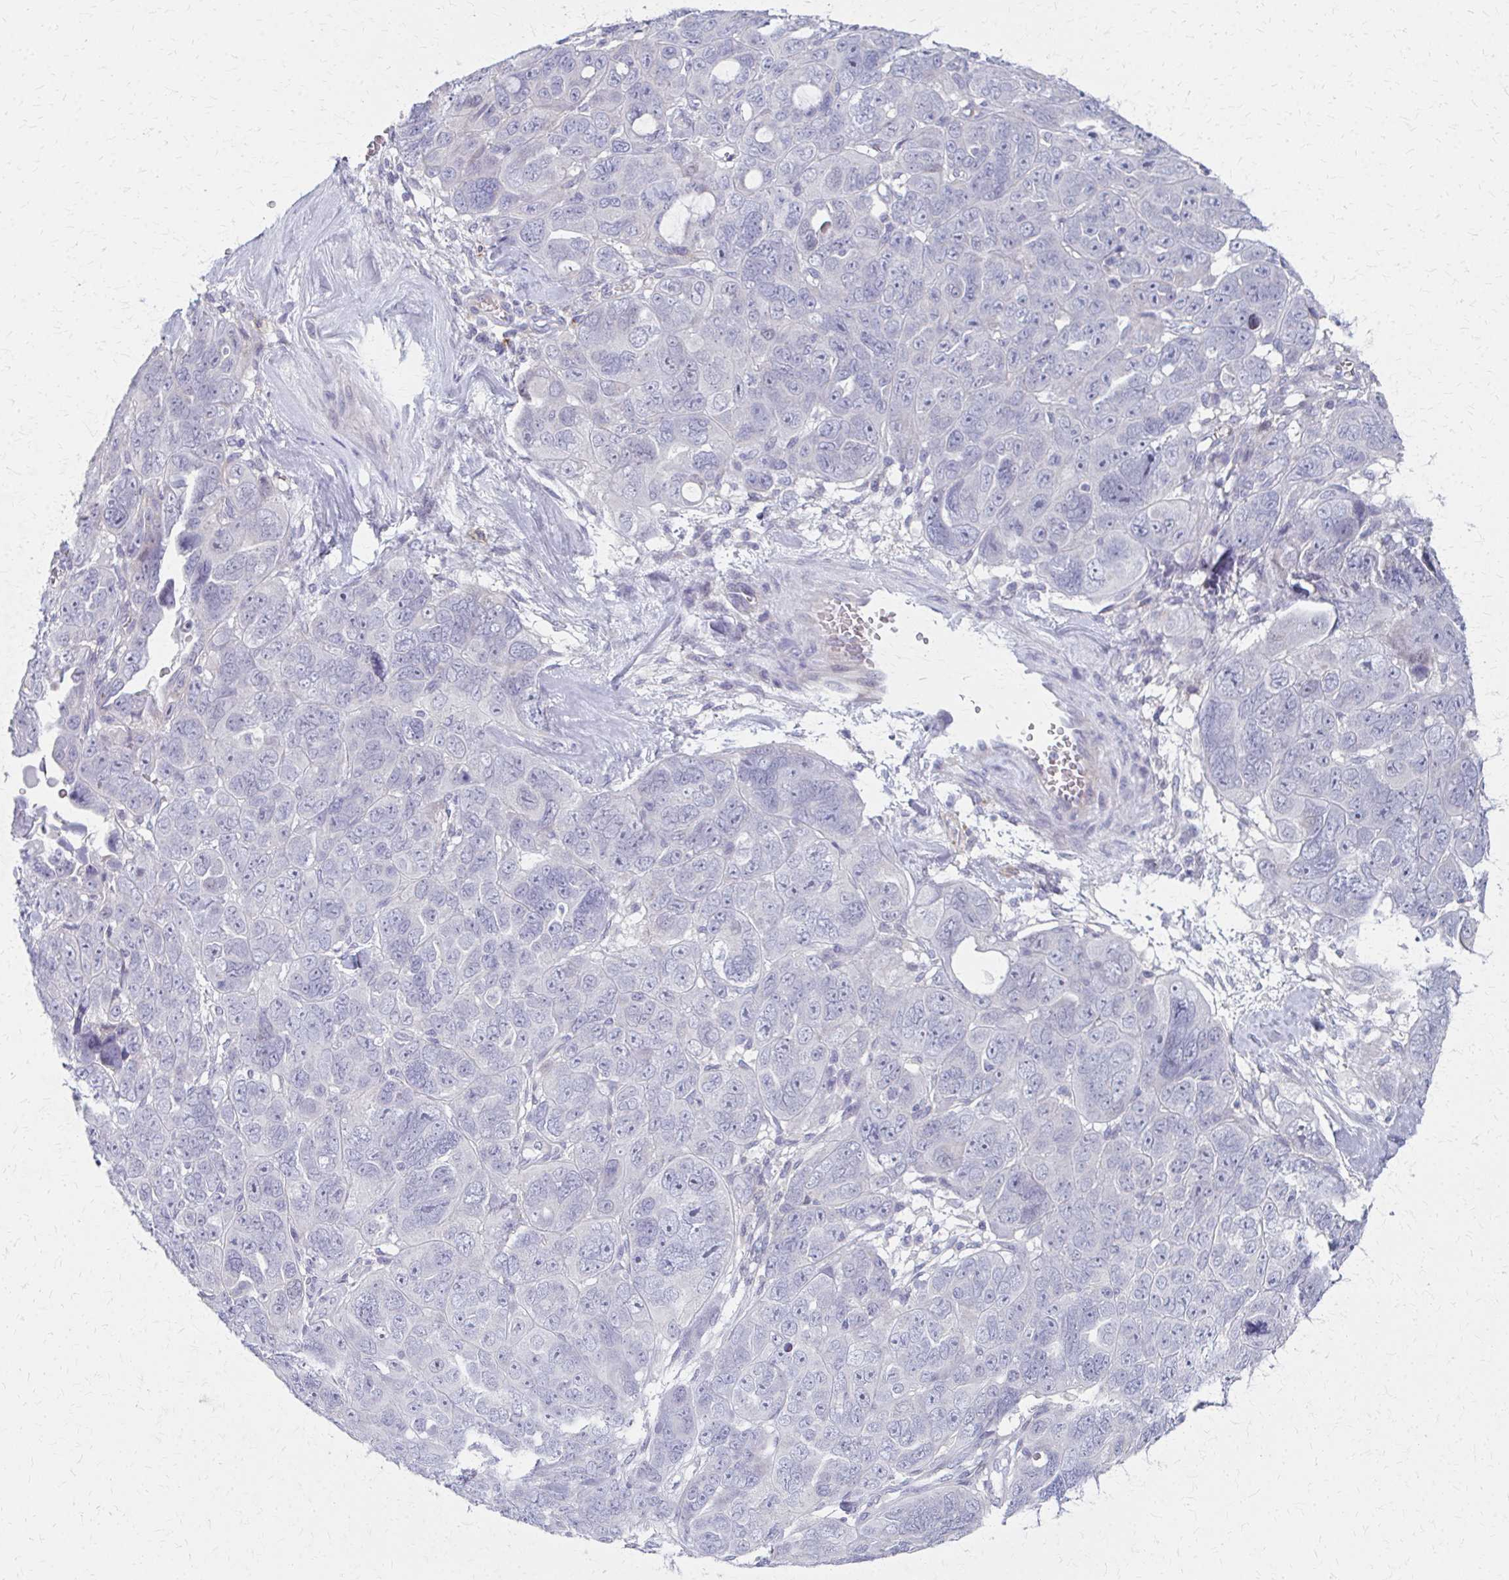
{"staining": {"intensity": "negative", "quantity": "none", "location": "none"}, "tissue": "ovarian cancer", "cell_type": "Tumor cells", "image_type": "cancer", "snomed": [{"axis": "morphology", "description": "Cystadenocarcinoma, serous, NOS"}, {"axis": "topography", "description": "Ovary"}], "caption": "Immunohistochemistry image of ovarian cancer (serous cystadenocarcinoma) stained for a protein (brown), which shows no positivity in tumor cells.", "gene": "MS4A2", "patient": {"sex": "female", "age": 63}}